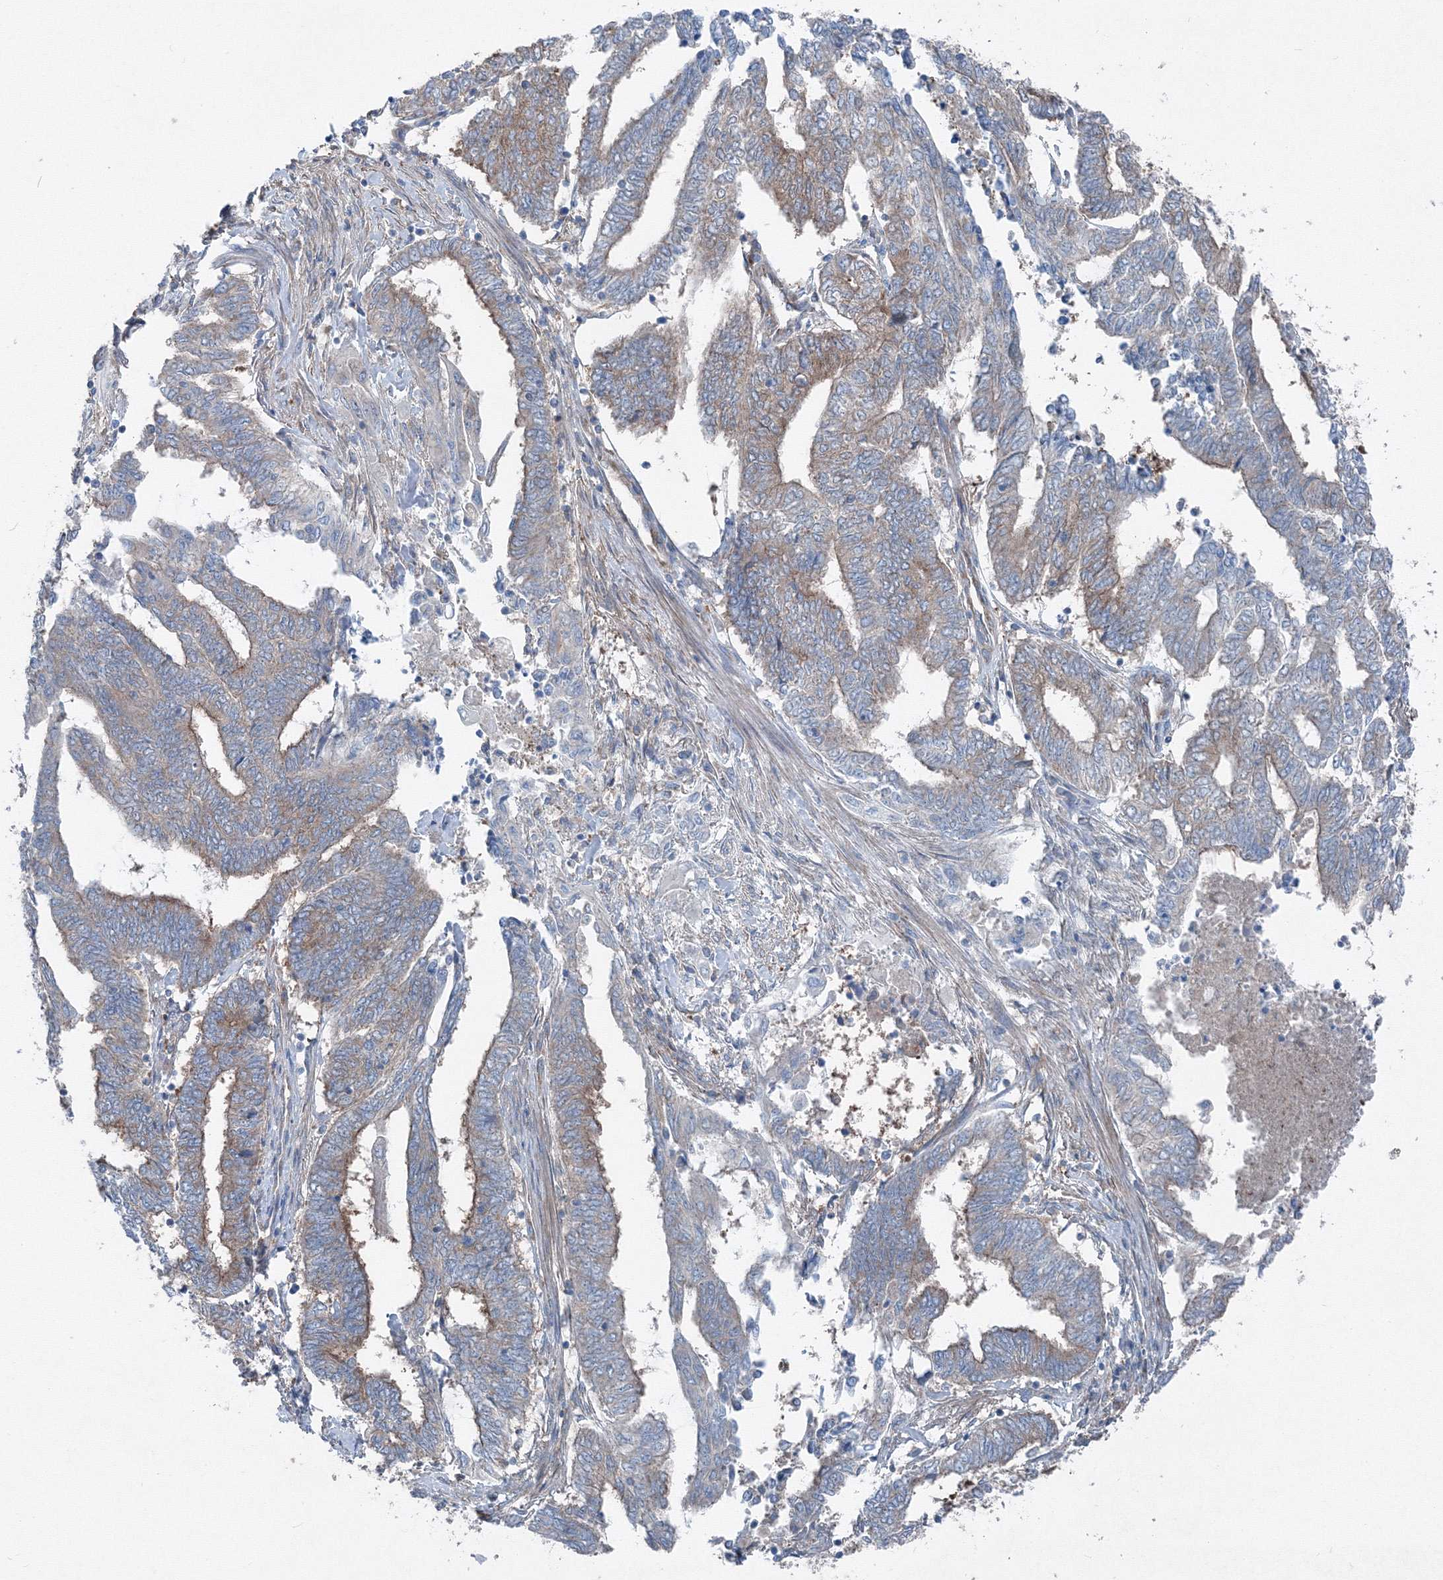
{"staining": {"intensity": "moderate", "quantity": "<25%", "location": "cytoplasmic/membranous"}, "tissue": "endometrial cancer", "cell_type": "Tumor cells", "image_type": "cancer", "snomed": [{"axis": "morphology", "description": "Adenocarcinoma, NOS"}, {"axis": "topography", "description": "Uterus"}, {"axis": "topography", "description": "Endometrium"}], "caption": "Adenocarcinoma (endometrial) was stained to show a protein in brown. There is low levels of moderate cytoplasmic/membranous expression in approximately <25% of tumor cells. The protein is shown in brown color, while the nuclei are stained blue.", "gene": "TPRKB", "patient": {"sex": "female", "age": 70}}